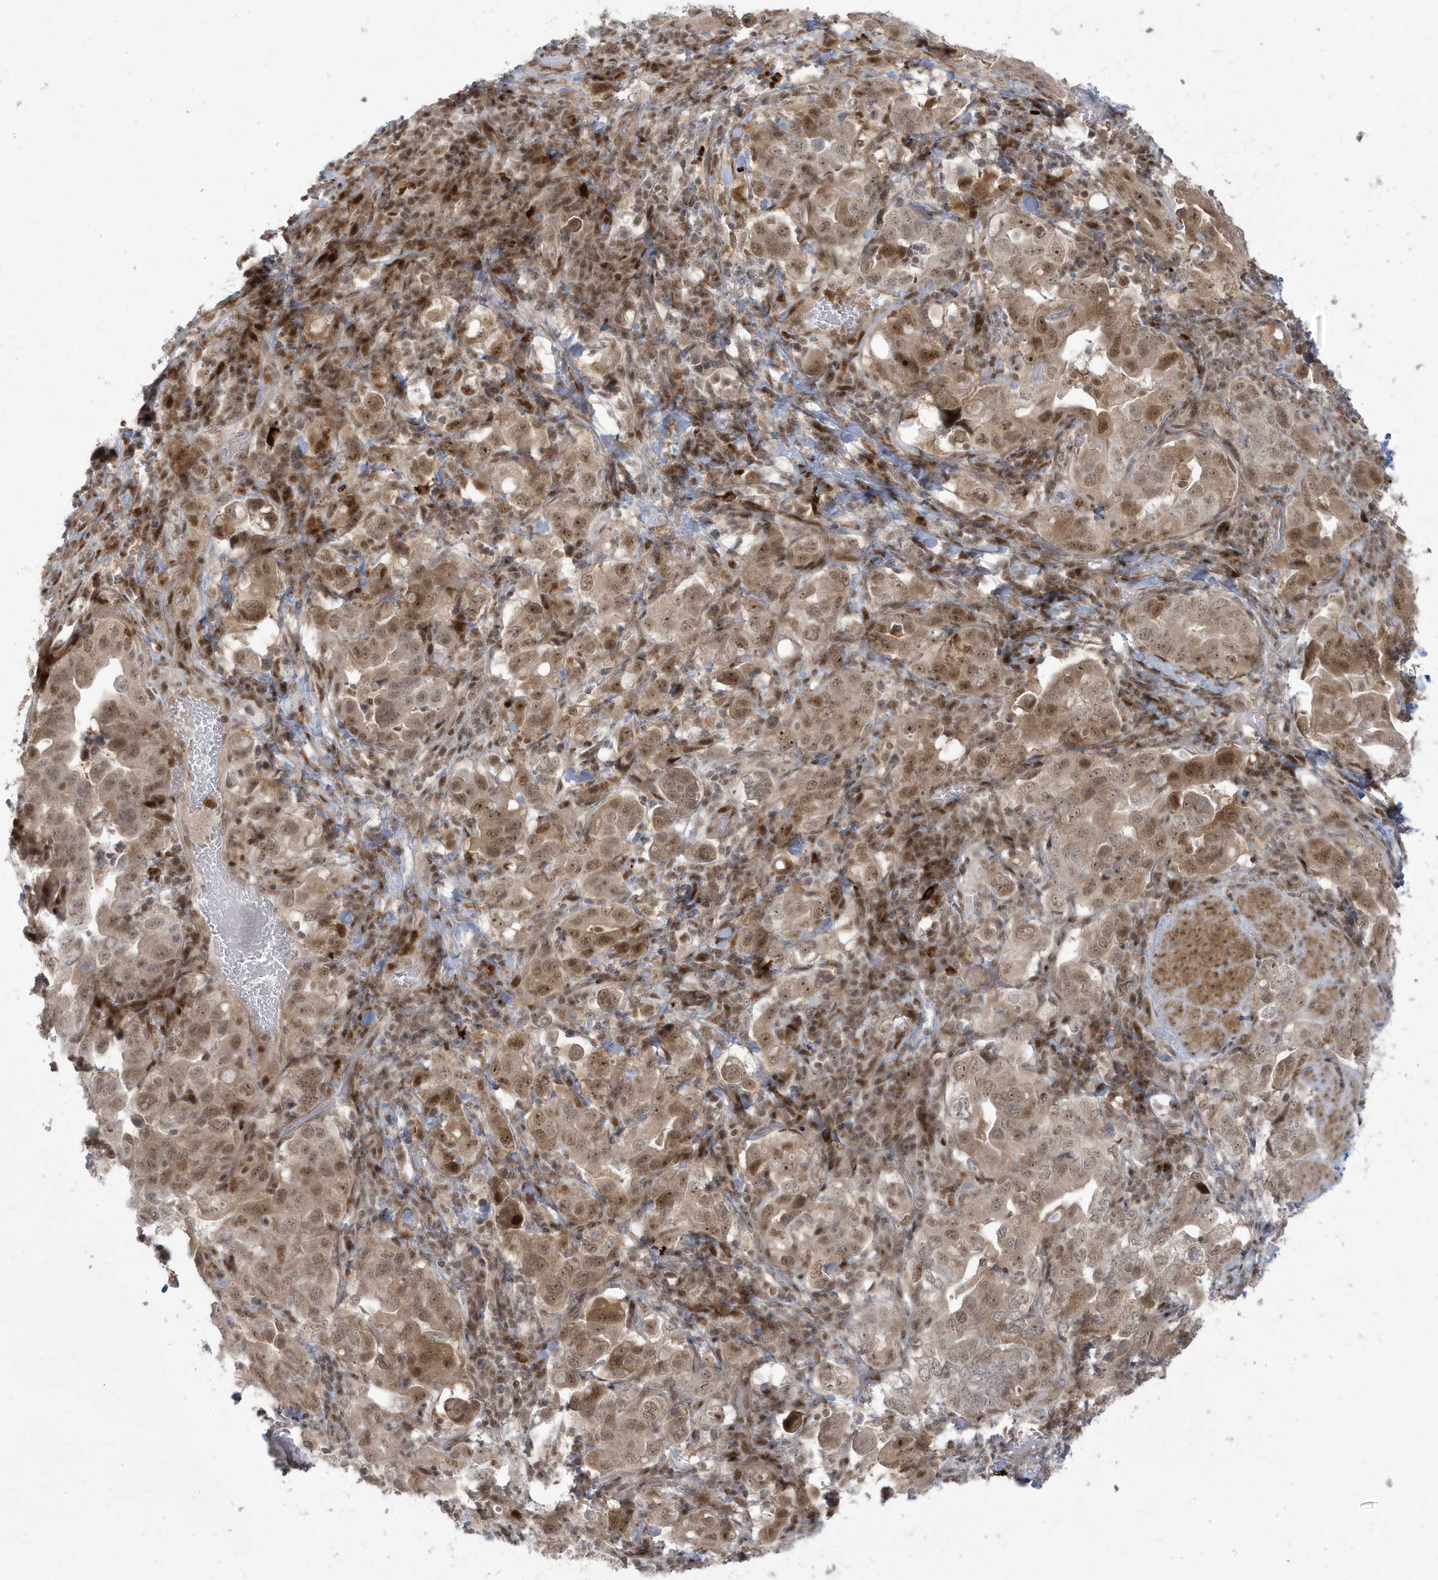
{"staining": {"intensity": "moderate", "quantity": ">75%", "location": "cytoplasmic/membranous,nuclear"}, "tissue": "stomach cancer", "cell_type": "Tumor cells", "image_type": "cancer", "snomed": [{"axis": "morphology", "description": "Adenocarcinoma, NOS"}, {"axis": "topography", "description": "Stomach, upper"}], "caption": "IHC image of stomach cancer stained for a protein (brown), which shows medium levels of moderate cytoplasmic/membranous and nuclear positivity in approximately >75% of tumor cells.", "gene": "C1orf52", "patient": {"sex": "male", "age": 62}}